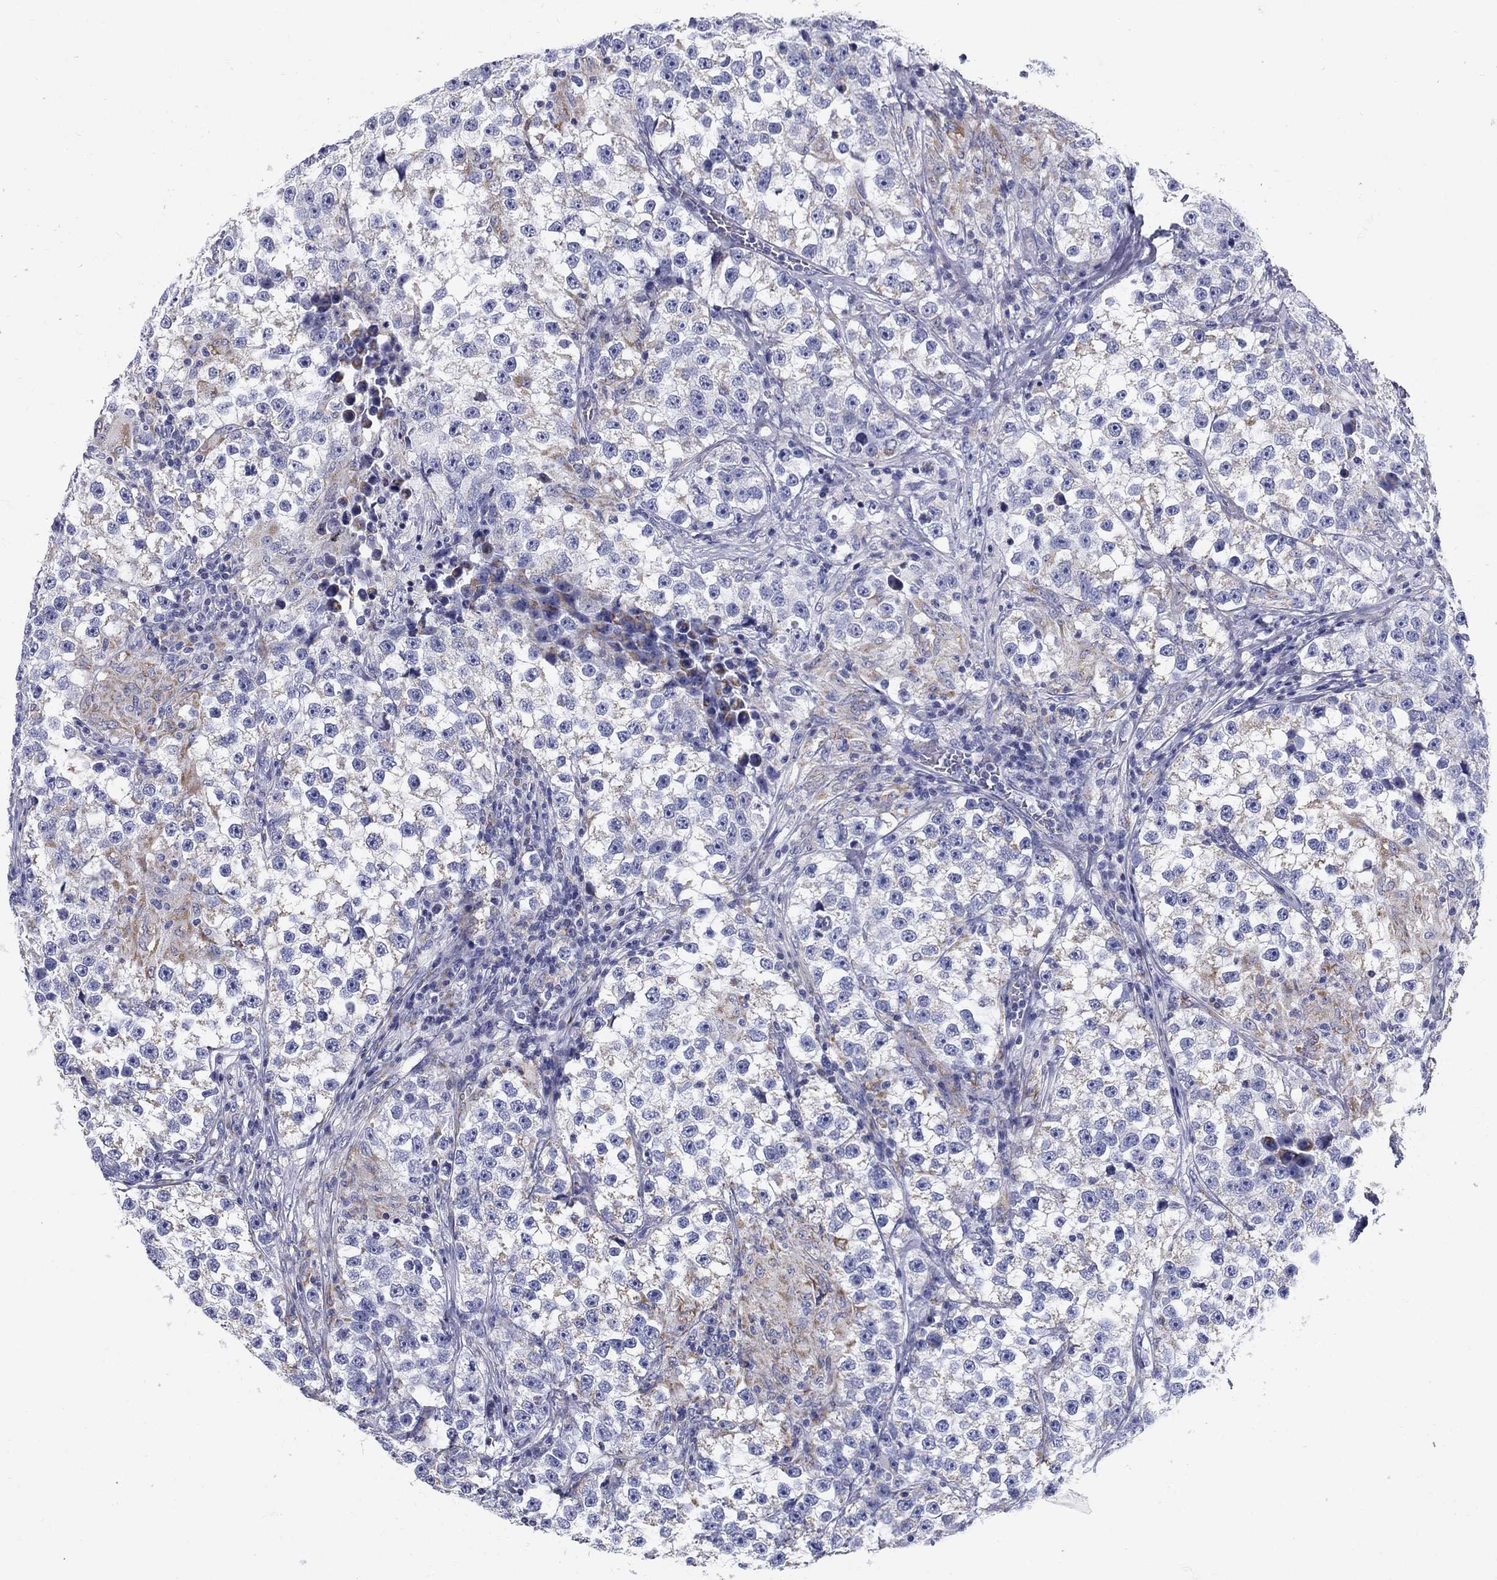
{"staining": {"intensity": "negative", "quantity": "none", "location": "none"}, "tissue": "testis cancer", "cell_type": "Tumor cells", "image_type": "cancer", "snomed": [{"axis": "morphology", "description": "Seminoma, NOS"}, {"axis": "topography", "description": "Testis"}], "caption": "Immunohistochemical staining of human seminoma (testis) exhibits no significant expression in tumor cells. (IHC, brightfield microscopy, high magnification).", "gene": "UPB1", "patient": {"sex": "male", "age": 46}}